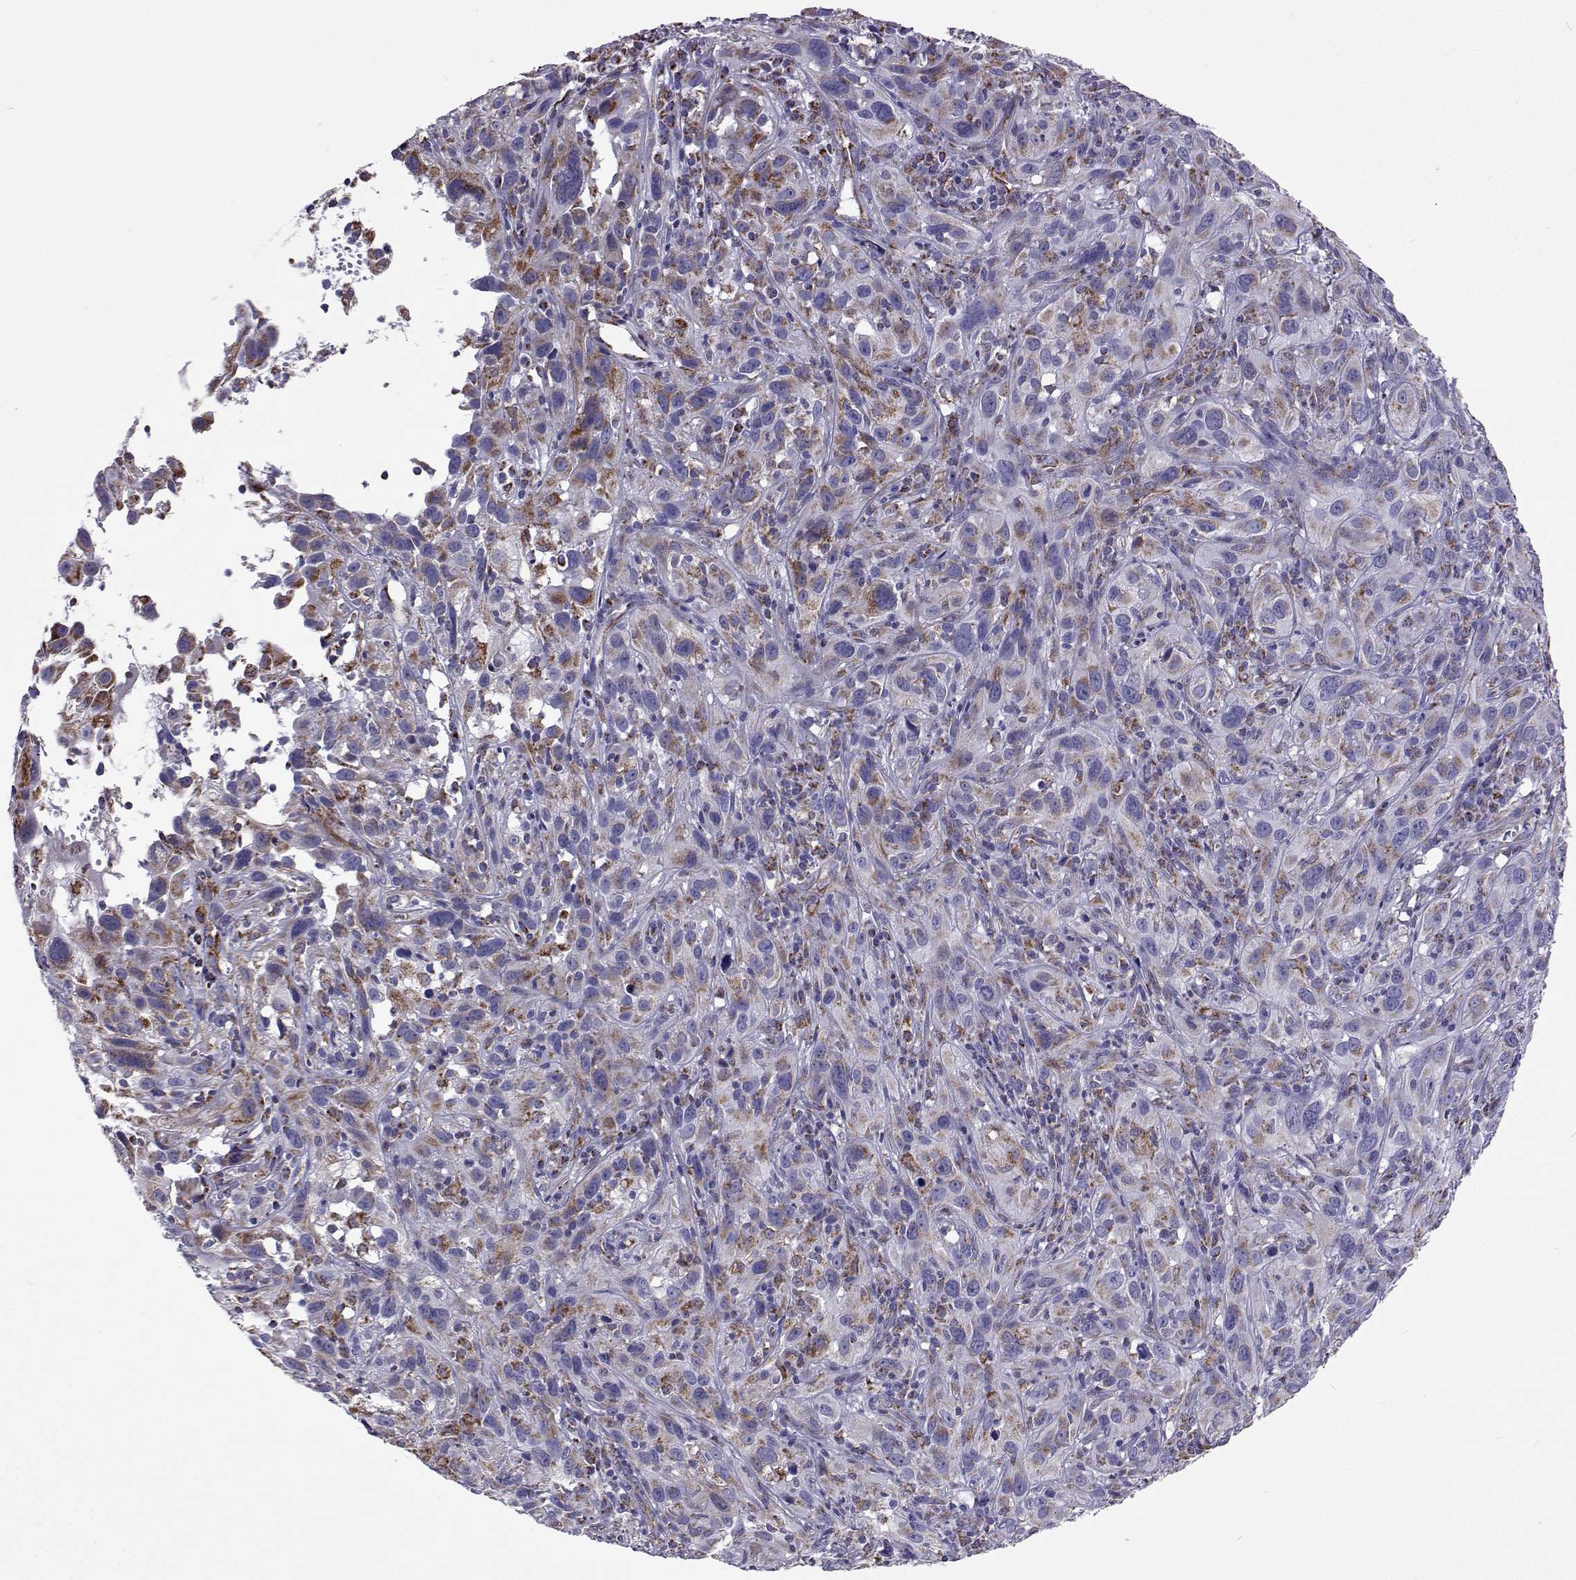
{"staining": {"intensity": "moderate", "quantity": "<25%", "location": "cytoplasmic/membranous"}, "tissue": "cervical cancer", "cell_type": "Tumor cells", "image_type": "cancer", "snomed": [{"axis": "morphology", "description": "Squamous cell carcinoma, NOS"}, {"axis": "topography", "description": "Cervix"}], "caption": "Immunohistochemical staining of human cervical cancer (squamous cell carcinoma) shows moderate cytoplasmic/membranous protein positivity in about <25% of tumor cells. The protein of interest is stained brown, and the nuclei are stained in blue (DAB IHC with brightfield microscopy, high magnification).", "gene": "MCCC2", "patient": {"sex": "female", "age": 37}}